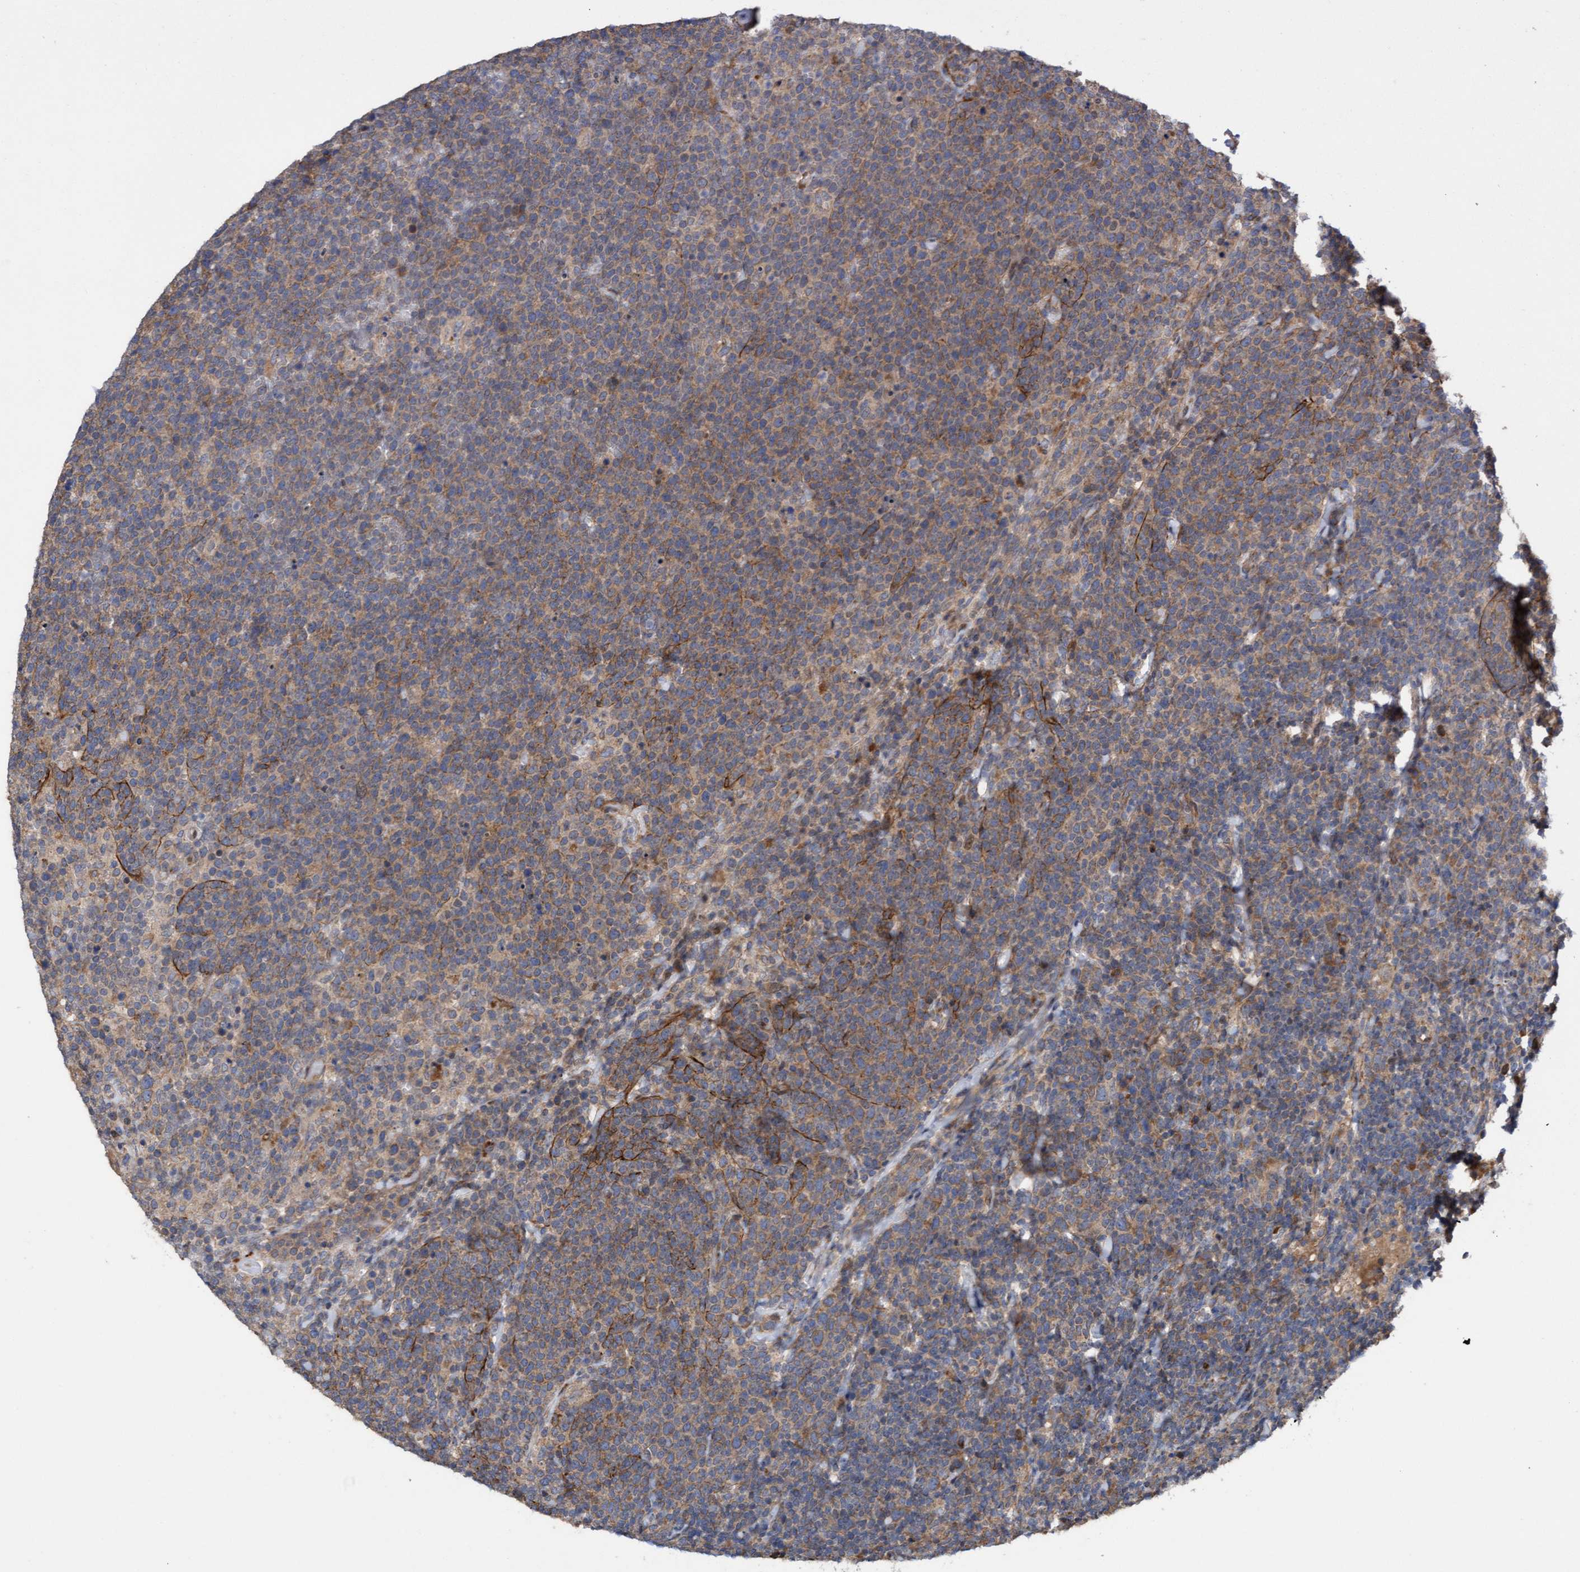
{"staining": {"intensity": "moderate", "quantity": ">75%", "location": "cytoplasmic/membranous"}, "tissue": "lymphoma", "cell_type": "Tumor cells", "image_type": "cancer", "snomed": [{"axis": "morphology", "description": "Malignant lymphoma, non-Hodgkin's type, High grade"}, {"axis": "topography", "description": "Lymph node"}], "caption": "Moderate cytoplasmic/membranous expression is appreciated in about >75% of tumor cells in high-grade malignant lymphoma, non-Hodgkin's type.", "gene": "ELP5", "patient": {"sex": "male", "age": 61}}